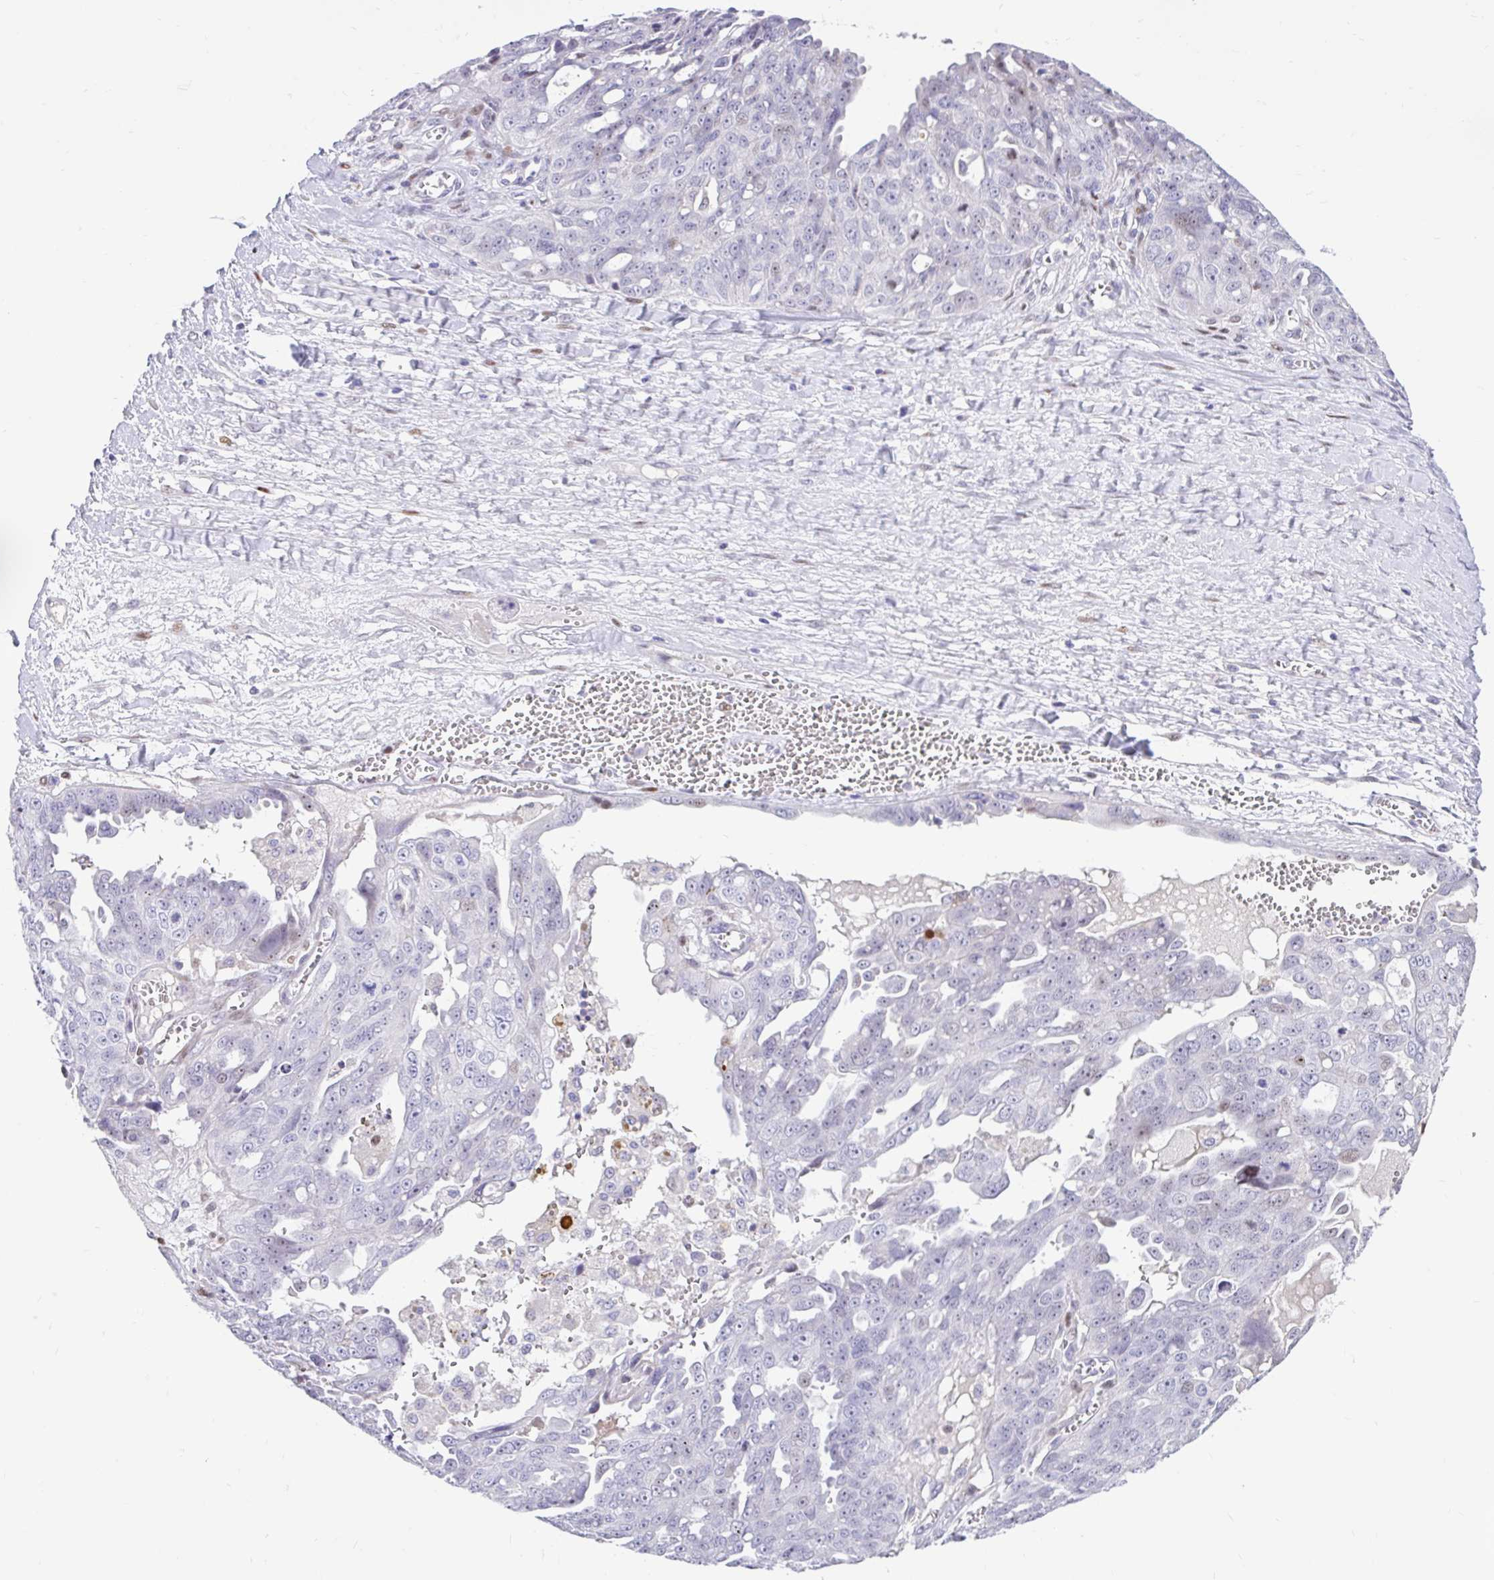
{"staining": {"intensity": "weak", "quantity": "<25%", "location": "nuclear"}, "tissue": "ovarian cancer", "cell_type": "Tumor cells", "image_type": "cancer", "snomed": [{"axis": "morphology", "description": "Carcinoma, endometroid"}, {"axis": "topography", "description": "Ovary"}], "caption": "Immunohistochemical staining of ovarian cancer (endometroid carcinoma) demonstrates no significant positivity in tumor cells.", "gene": "NHLH2", "patient": {"sex": "female", "age": 70}}